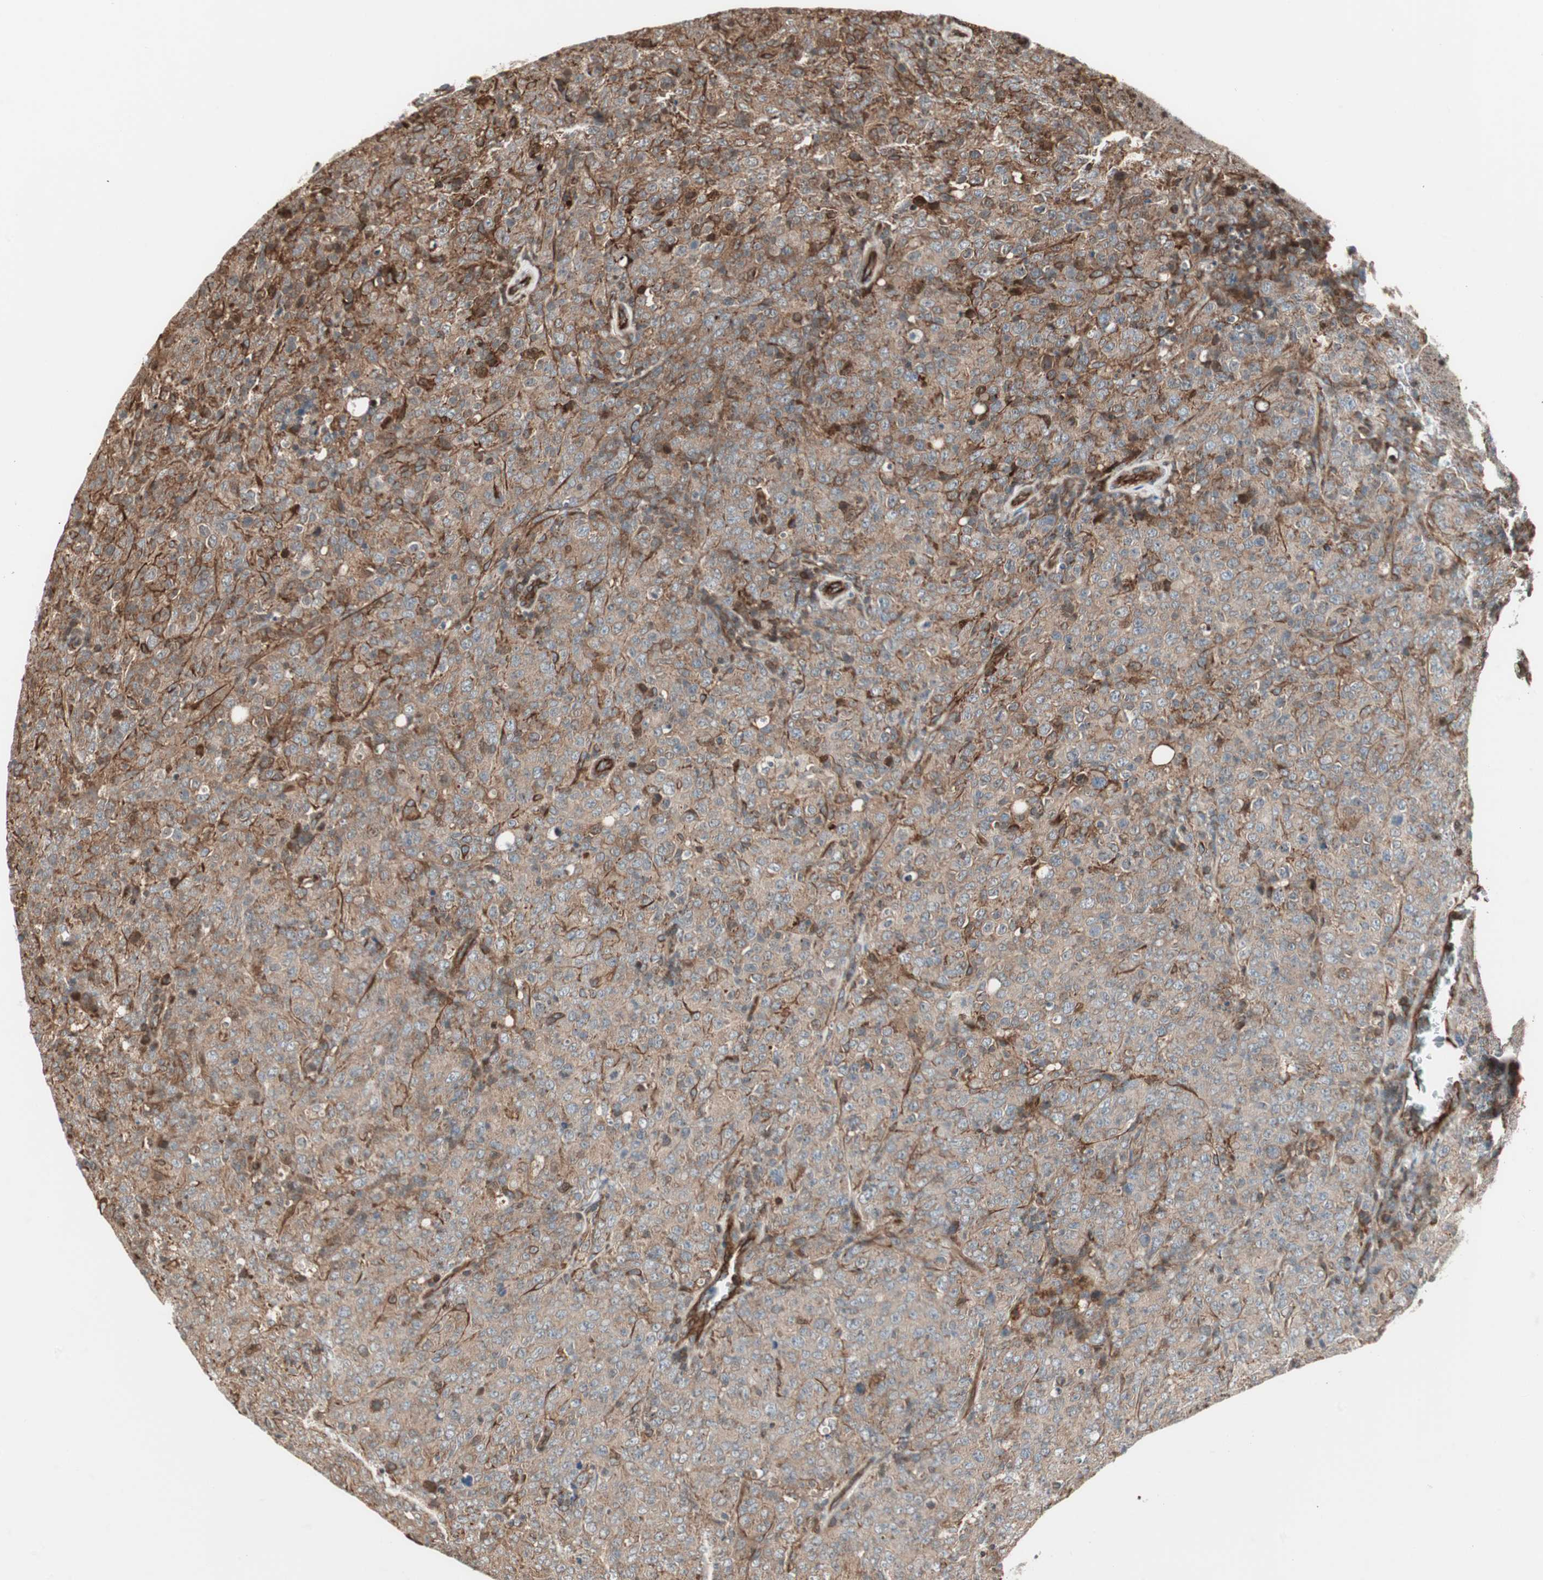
{"staining": {"intensity": "negative", "quantity": "none", "location": "none"}, "tissue": "lymphoma", "cell_type": "Tumor cells", "image_type": "cancer", "snomed": [{"axis": "morphology", "description": "Malignant lymphoma, non-Hodgkin's type, High grade"}, {"axis": "topography", "description": "Tonsil"}], "caption": "Malignant lymphoma, non-Hodgkin's type (high-grade) was stained to show a protein in brown. There is no significant expression in tumor cells.", "gene": "MAD2L2", "patient": {"sex": "female", "age": 36}}